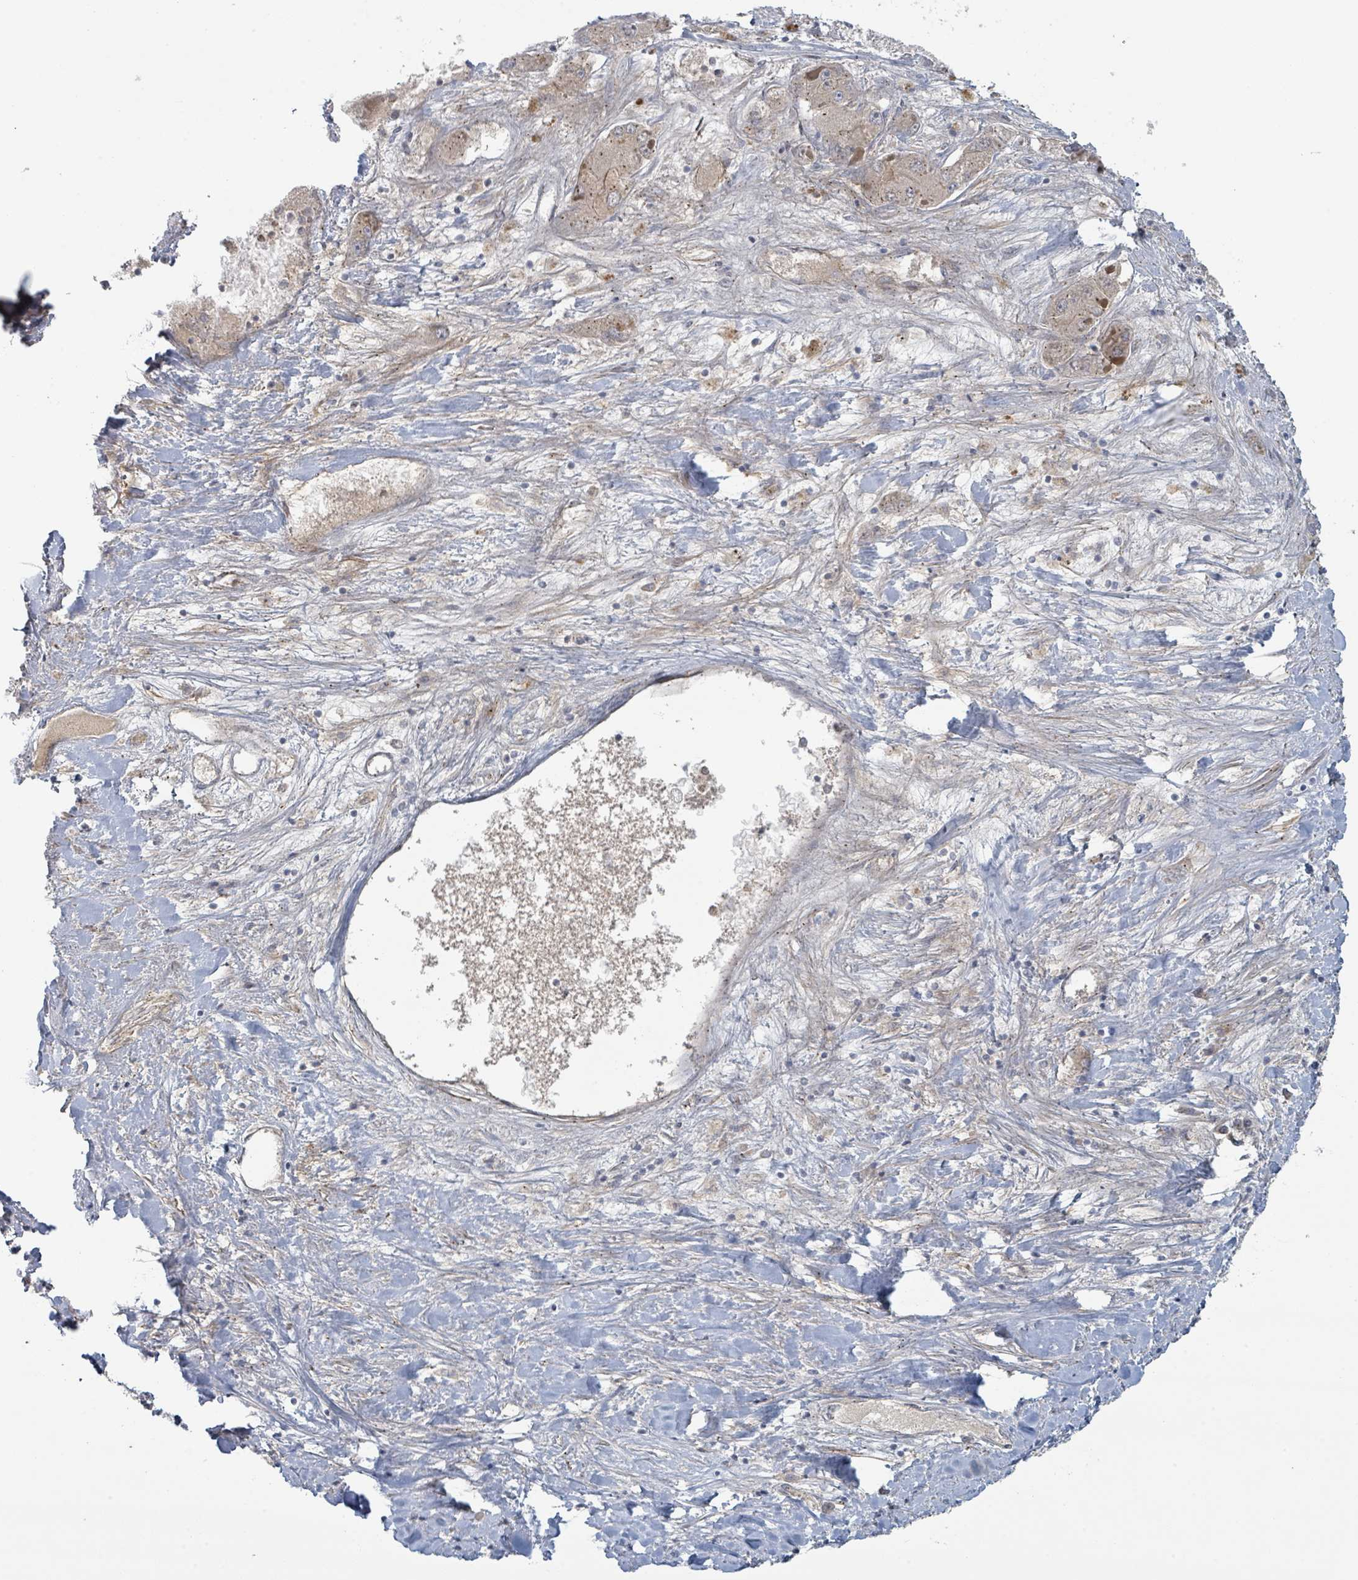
{"staining": {"intensity": "weak", "quantity": "<25%", "location": "cytoplasmic/membranous"}, "tissue": "liver cancer", "cell_type": "Tumor cells", "image_type": "cancer", "snomed": [{"axis": "morphology", "description": "Carcinoma, Hepatocellular, NOS"}, {"axis": "topography", "description": "Liver"}], "caption": "Protein analysis of liver hepatocellular carcinoma reveals no significant expression in tumor cells.", "gene": "COL5A3", "patient": {"sex": "female", "age": 73}}